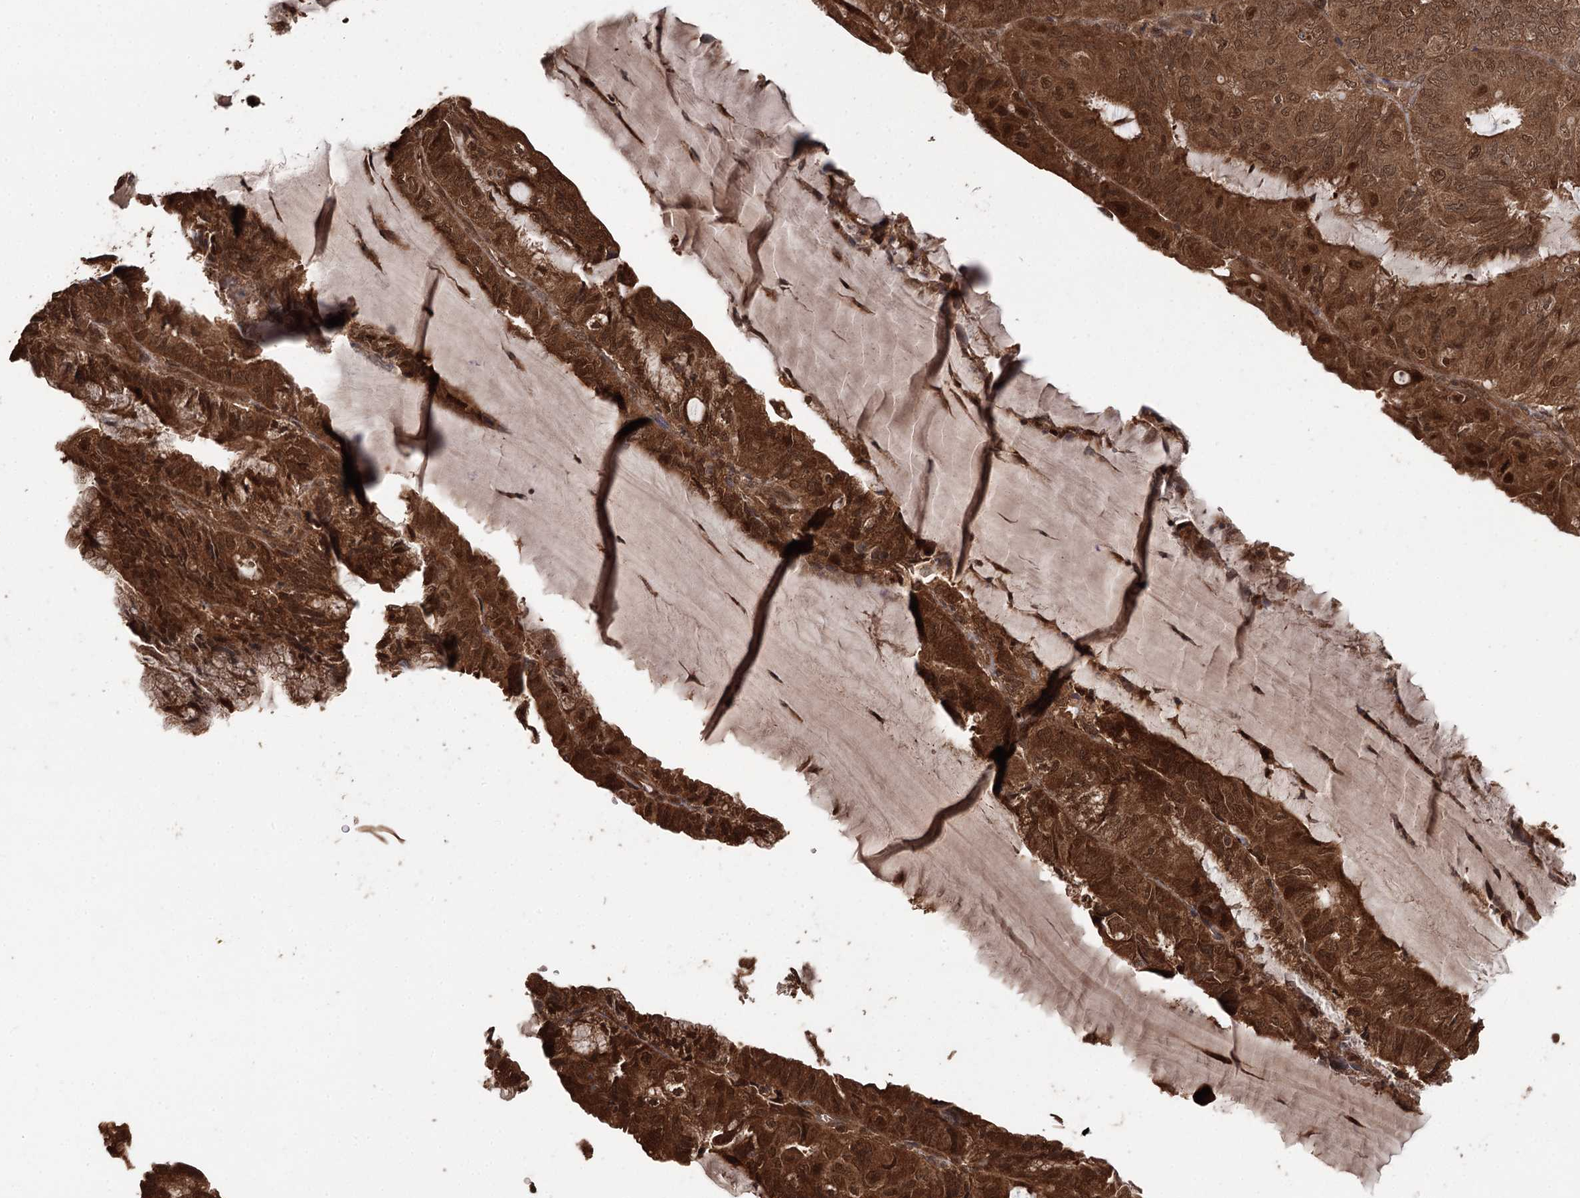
{"staining": {"intensity": "strong", "quantity": ">75%", "location": "cytoplasmic/membranous,nuclear"}, "tissue": "endometrial cancer", "cell_type": "Tumor cells", "image_type": "cancer", "snomed": [{"axis": "morphology", "description": "Adenocarcinoma, NOS"}, {"axis": "topography", "description": "Endometrium"}], "caption": "Immunohistochemistry (IHC) (DAB) staining of human adenocarcinoma (endometrial) exhibits strong cytoplasmic/membranous and nuclear protein expression in about >75% of tumor cells.", "gene": "N6AMT1", "patient": {"sex": "female", "age": 81}}